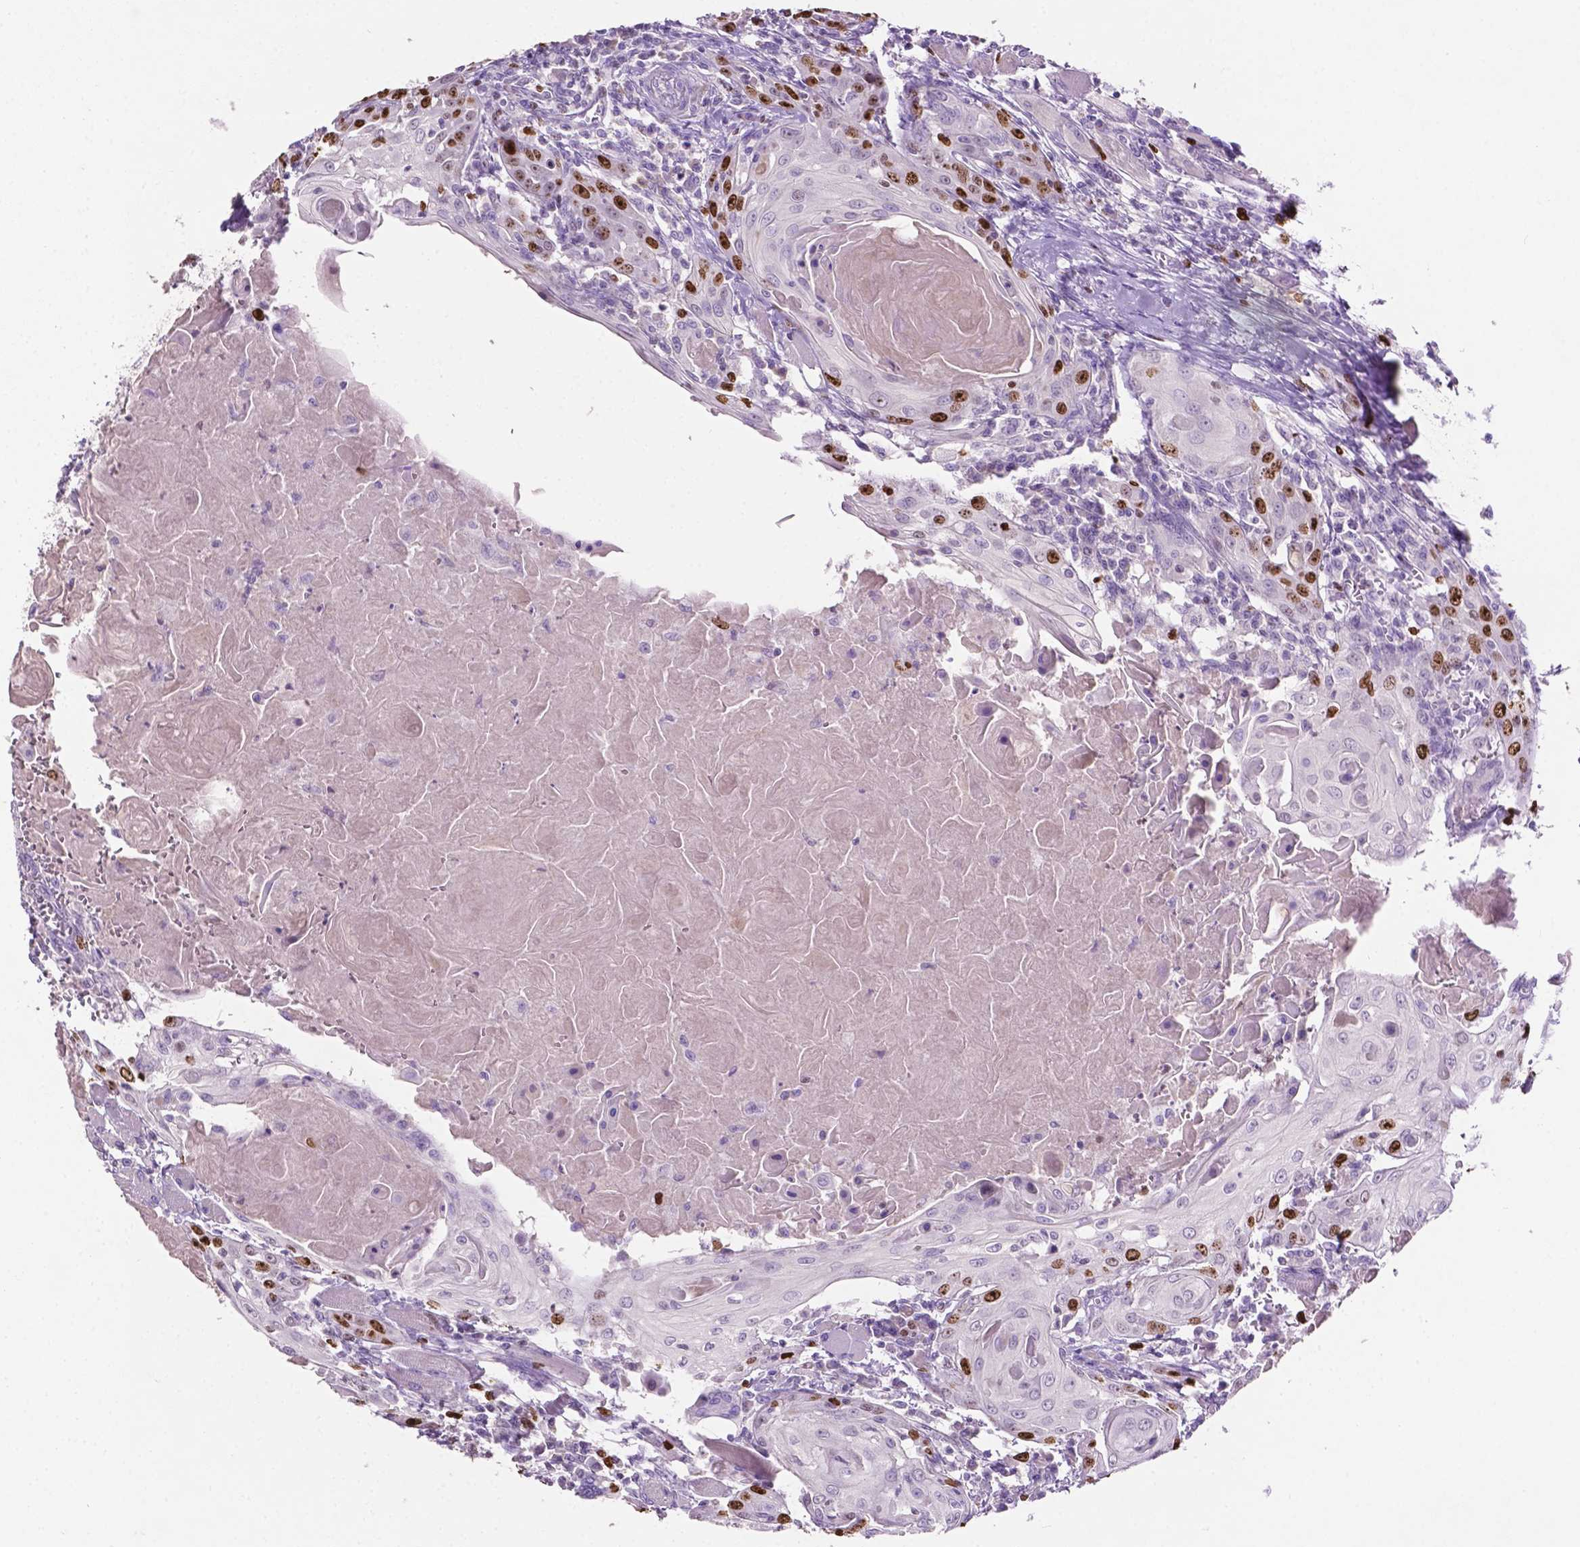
{"staining": {"intensity": "strong", "quantity": "25%-75%", "location": "nuclear"}, "tissue": "head and neck cancer", "cell_type": "Tumor cells", "image_type": "cancer", "snomed": [{"axis": "morphology", "description": "Squamous cell carcinoma, NOS"}, {"axis": "topography", "description": "Head-Neck"}], "caption": "Tumor cells exhibit high levels of strong nuclear positivity in about 25%-75% of cells in human head and neck cancer.", "gene": "SIAH2", "patient": {"sex": "female", "age": 80}}